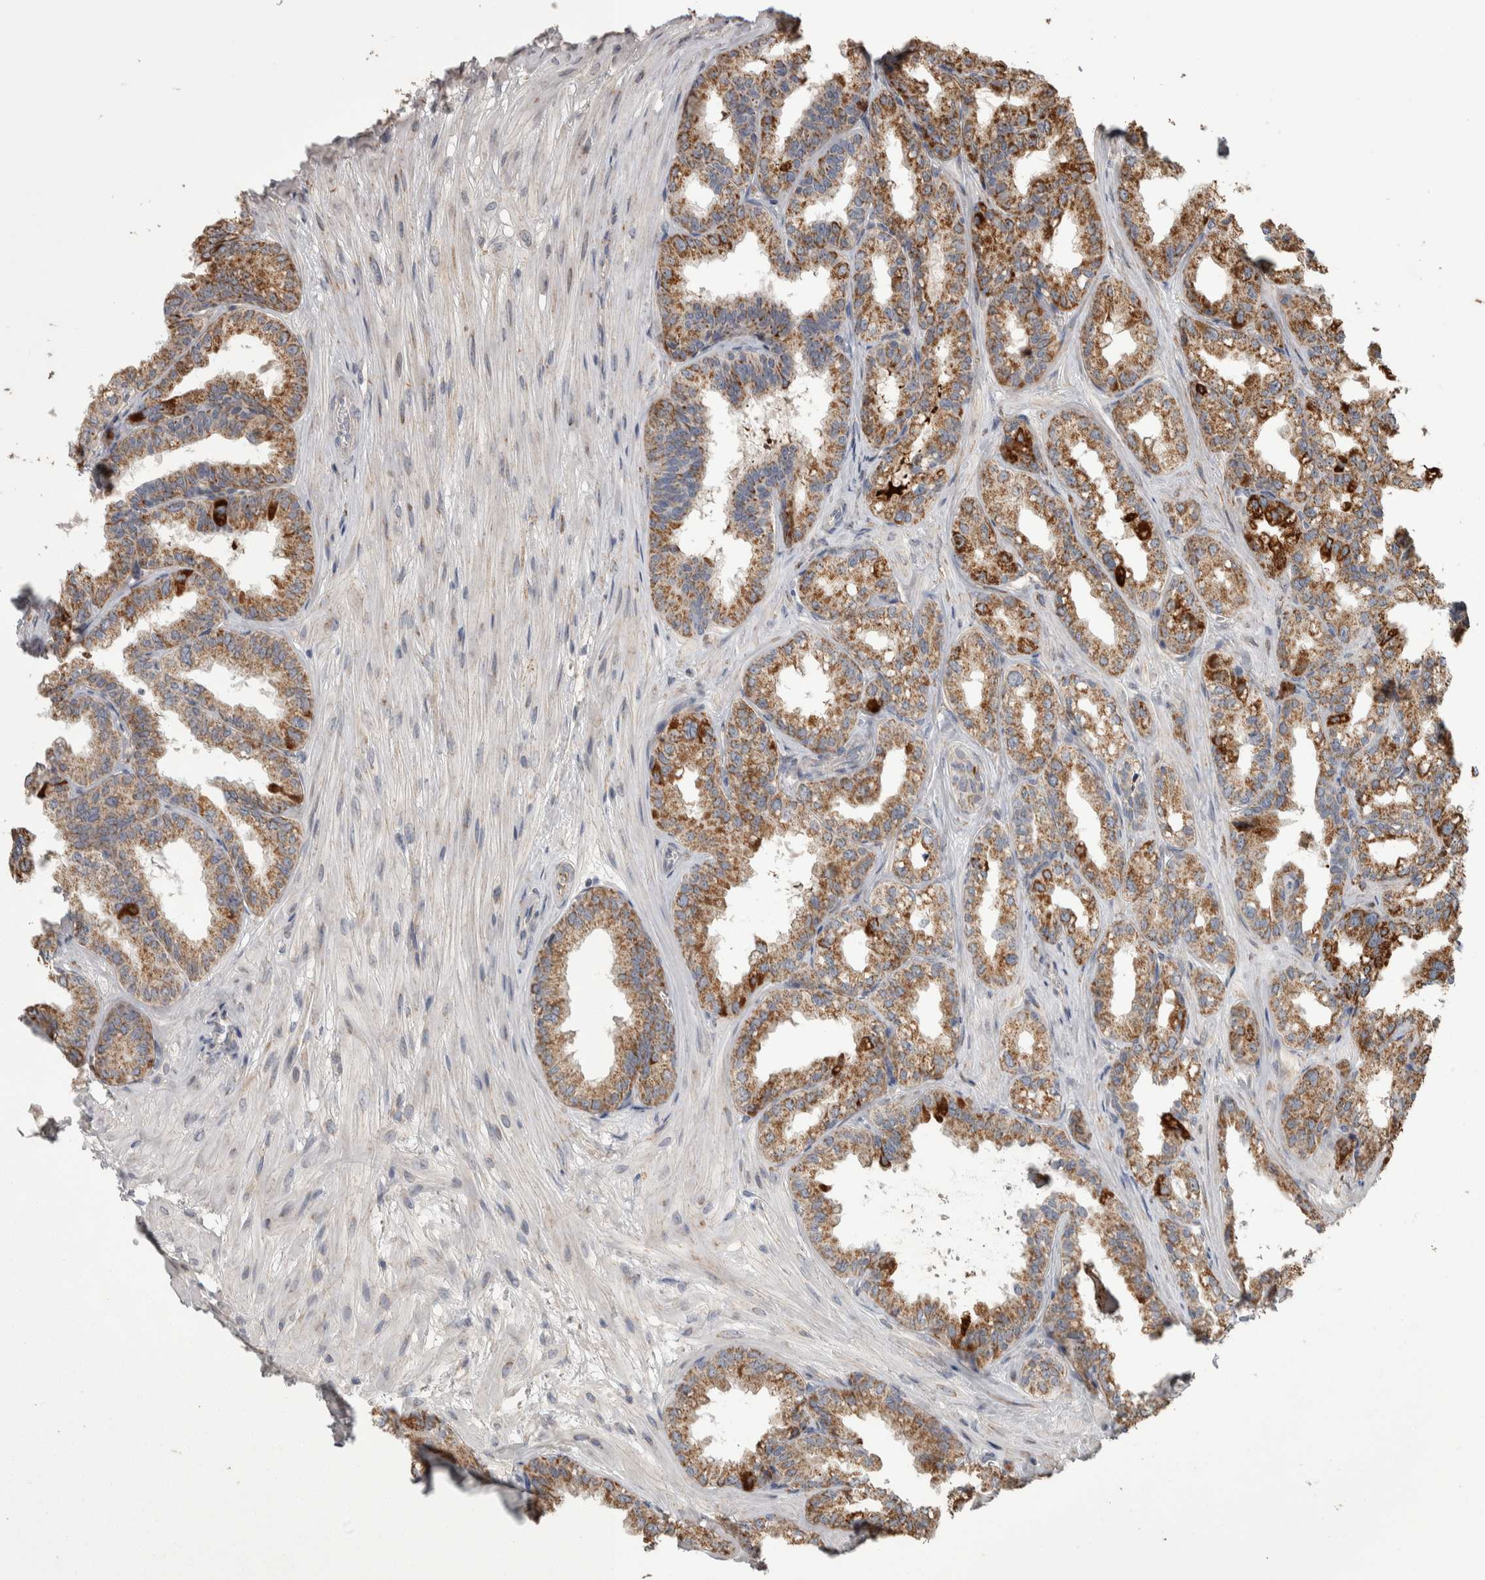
{"staining": {"intensity": "strong", "quantity": ">75%", "location": "cytoplasmic/membranous"}, "tissue": "seminal vesicle", "cell_type": "Glandular cells", "image_type": "normal", "snomed": [{"axis": "morphology", "description": "Normal tissue, NOS"}, {"axis": "topography", "description": "Prostate"}, {"axis": "topography", "description": "Seminal veicle"}], "caption": "A brown stain labels strong cytoplasmic/membranous positivity of a protein in glandular cells of benign human seminal vesicle.", "gene": "SCO1", "patient": {"sex": "male", "age": 51}}